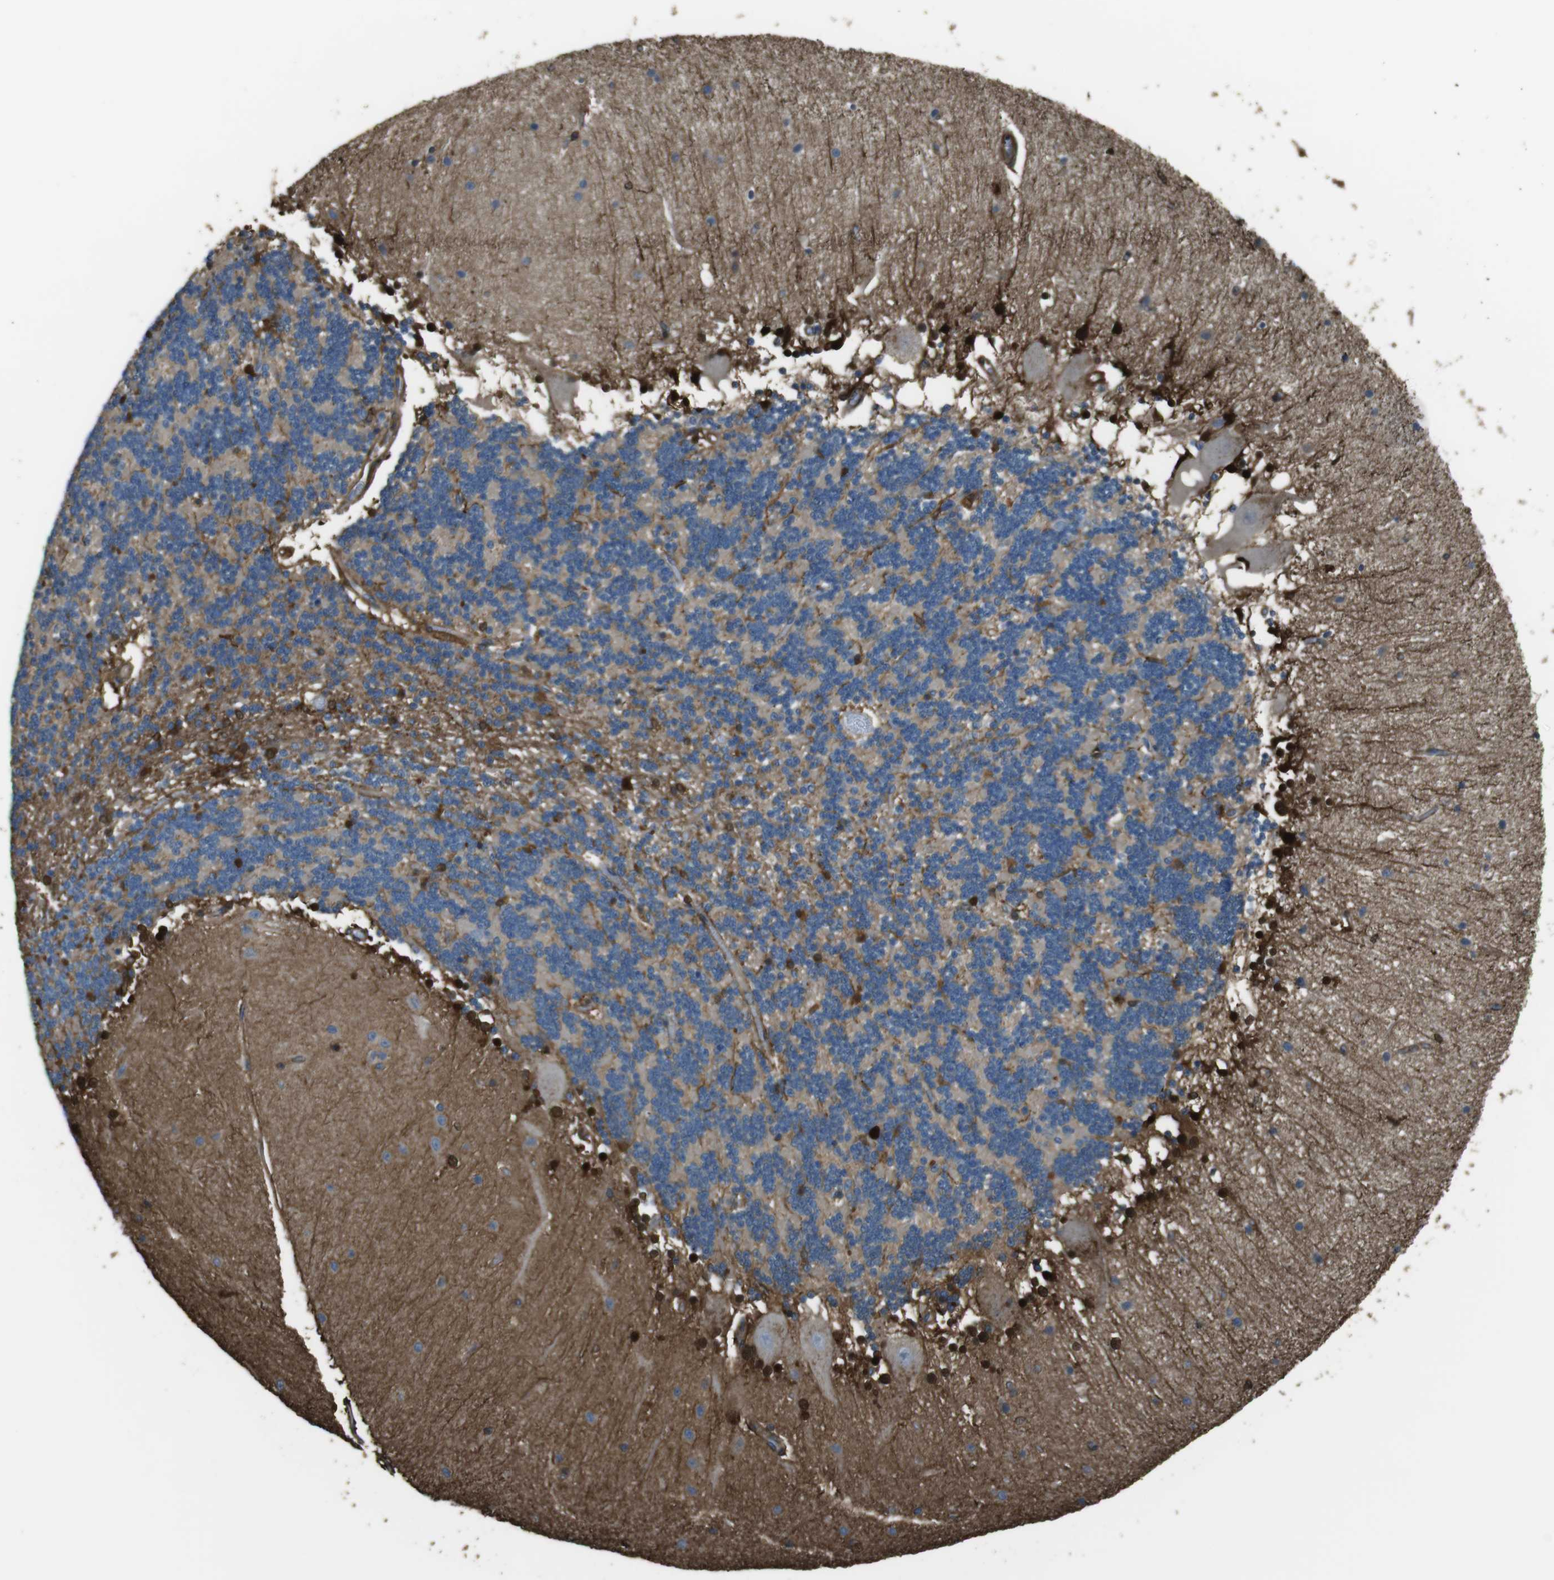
{"staining": {"intensity": "moderate", "quantity": "25%-75%", "location": "cytoplasmic/membranous"}, "tissue": "cerebellum", "cell_type": "Cells in granular layer", "image_type": "normal", "snomed": [{"axis": "morphology", "description": "Normal tissue, NOS"}, {"axis": "topography", "description": "Cerebellum"}], "caption": "Immunohistochemistry (IHC) (DAB) staining of unremarkable cerebellum exhibits moderate cytoplasmic/membranous protein positivity in approximately 25%-75% of cells in granular layer.", "gene": "SFT2D1", "patient": {"sex": "female", "age": 54}}